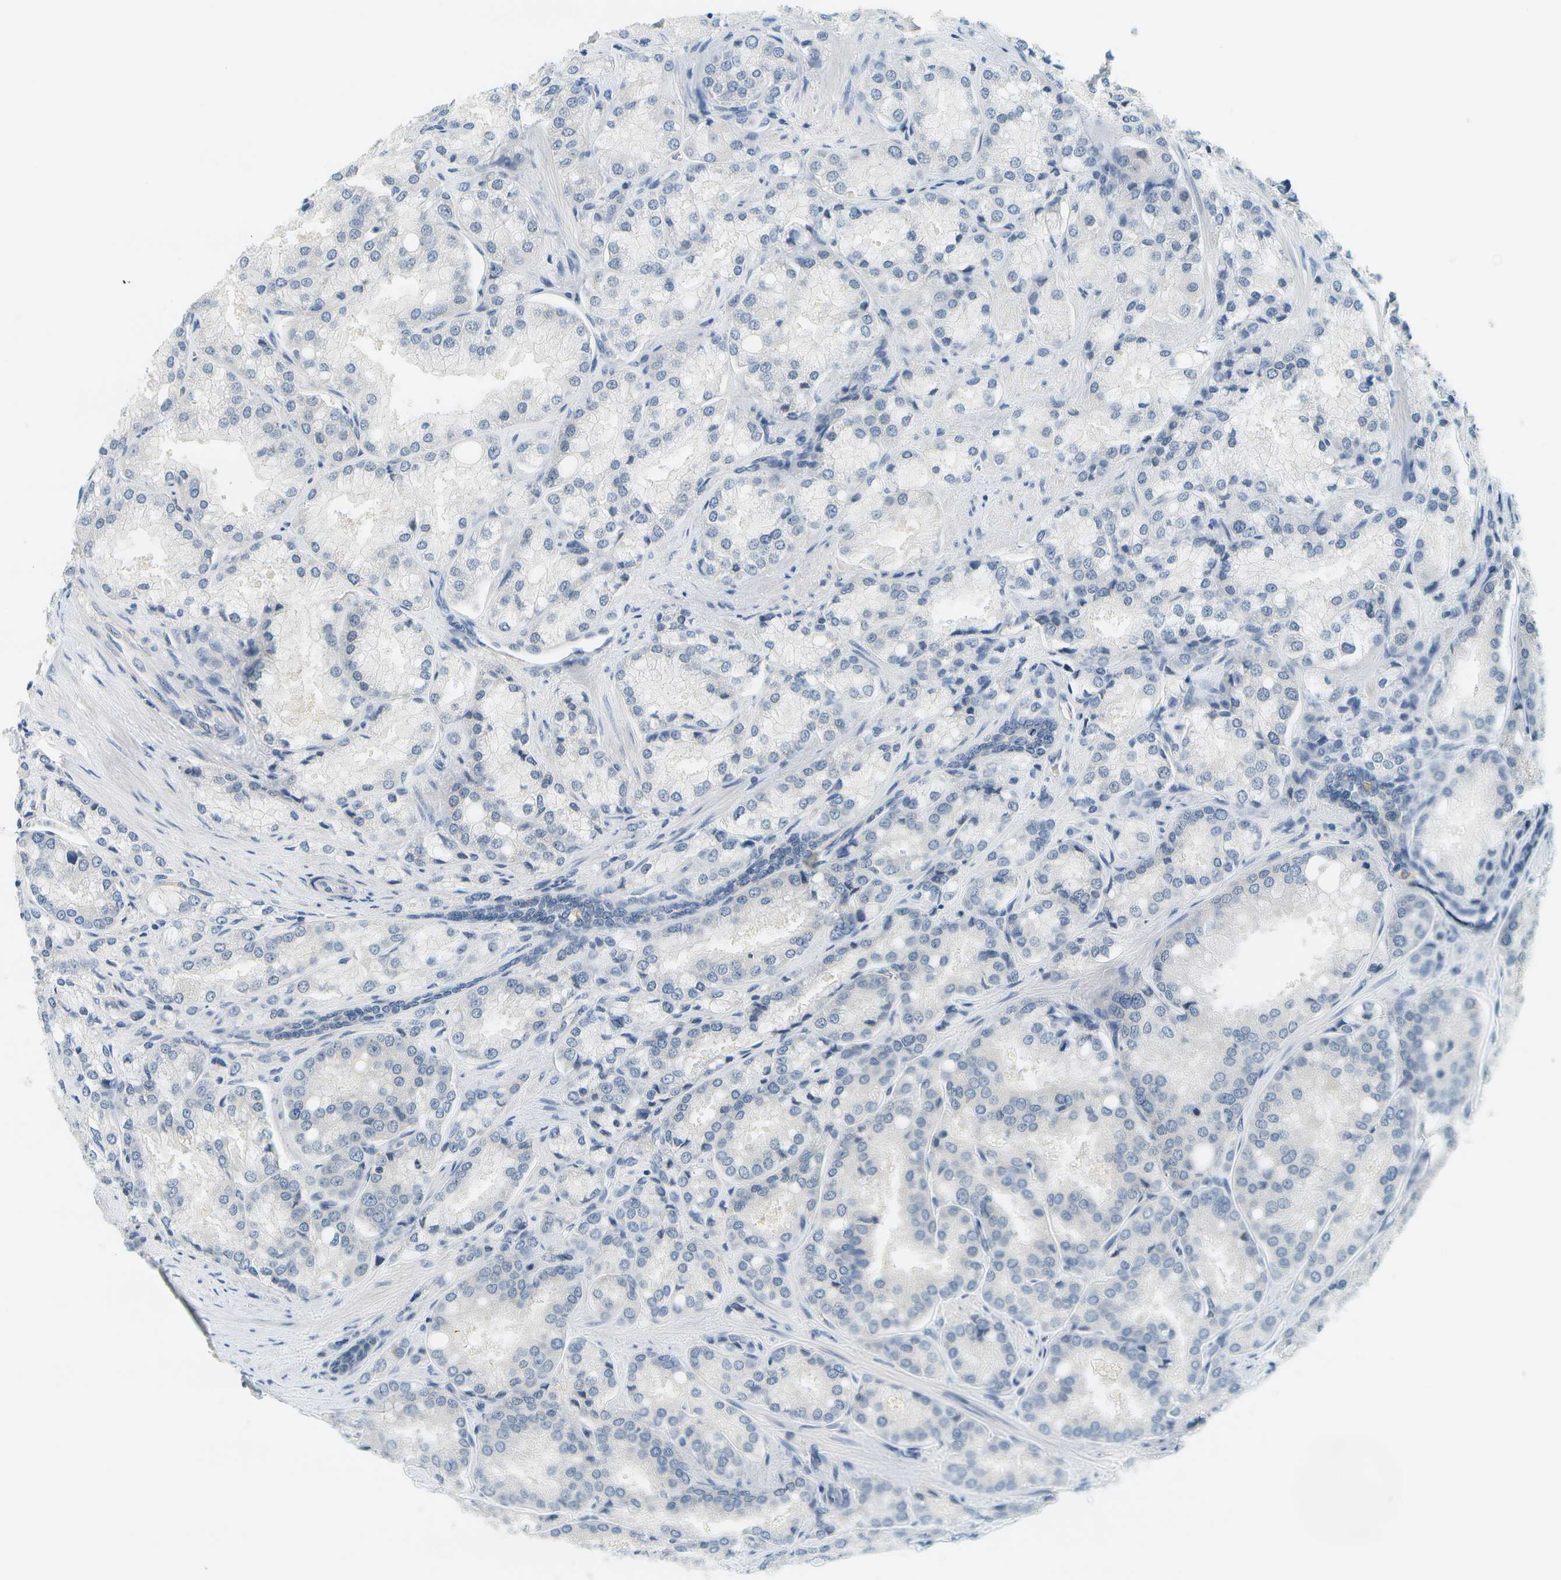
{"staining": {"intensity": "negative", "quantity": "none", "location": "none"}, "tissue": "prostate cancer", "cell_type": "Tumor cells", "image_type": "cancer", "snomed": [{"axis": "morphology", "description": "Adenocarcinoma, High grade"}, {"axis": "topography", "description": "Prostate"}], "caption": "Prostate cancer (adenocarcinoma (high-grade)) was stained to show a protein in brown. There is no significant positivity in tumor cells. Brightfield microscopy of immunohistochemistry stained with DAB (brown) and hematoxylin (blue), captured at high magnification.", "gene": "RASGRP2", "patient": {"sex": "male", "age": 50}}